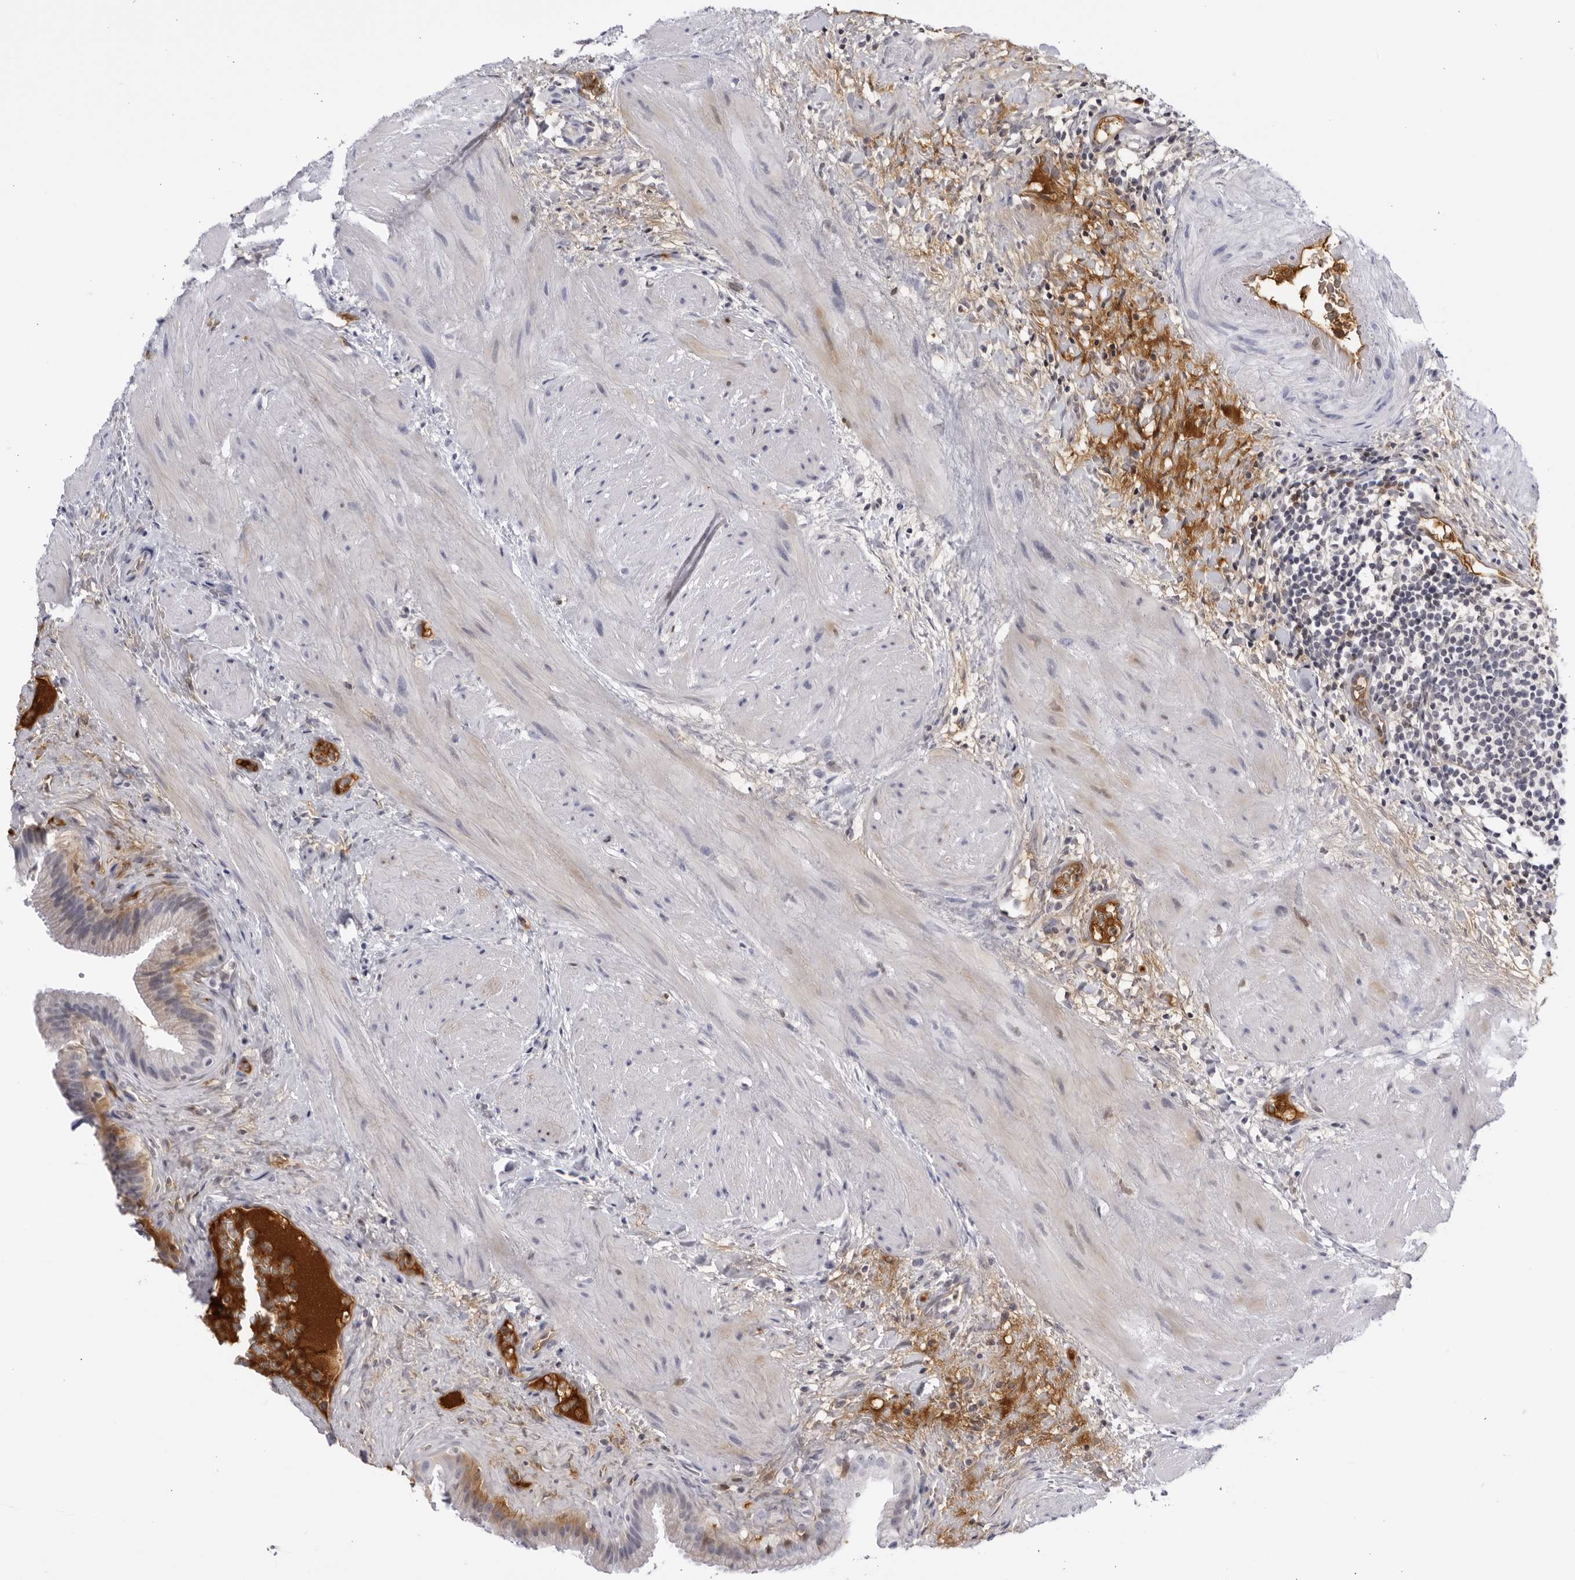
{"staining": {"intensity": "negative", "quantity": "none", "location": "none"}, "tissue": "gallbladder", "cell_type": "Glandular cells", "image_type": "normal", "snomed": [{"axis": "morphology", "description": "Normal tissue, NOS"}, {"axis": "topography", "description": "Gallbladder"}], "caption": "A high-resolution photomicrograph shows immunohistochemistry staining of normal gallbladder, which shows no significant positivity in glandular cells. Nuclei are stained in blue.", "gene": "CNBD1", "patient": {"sex": "male", "age": 49}}